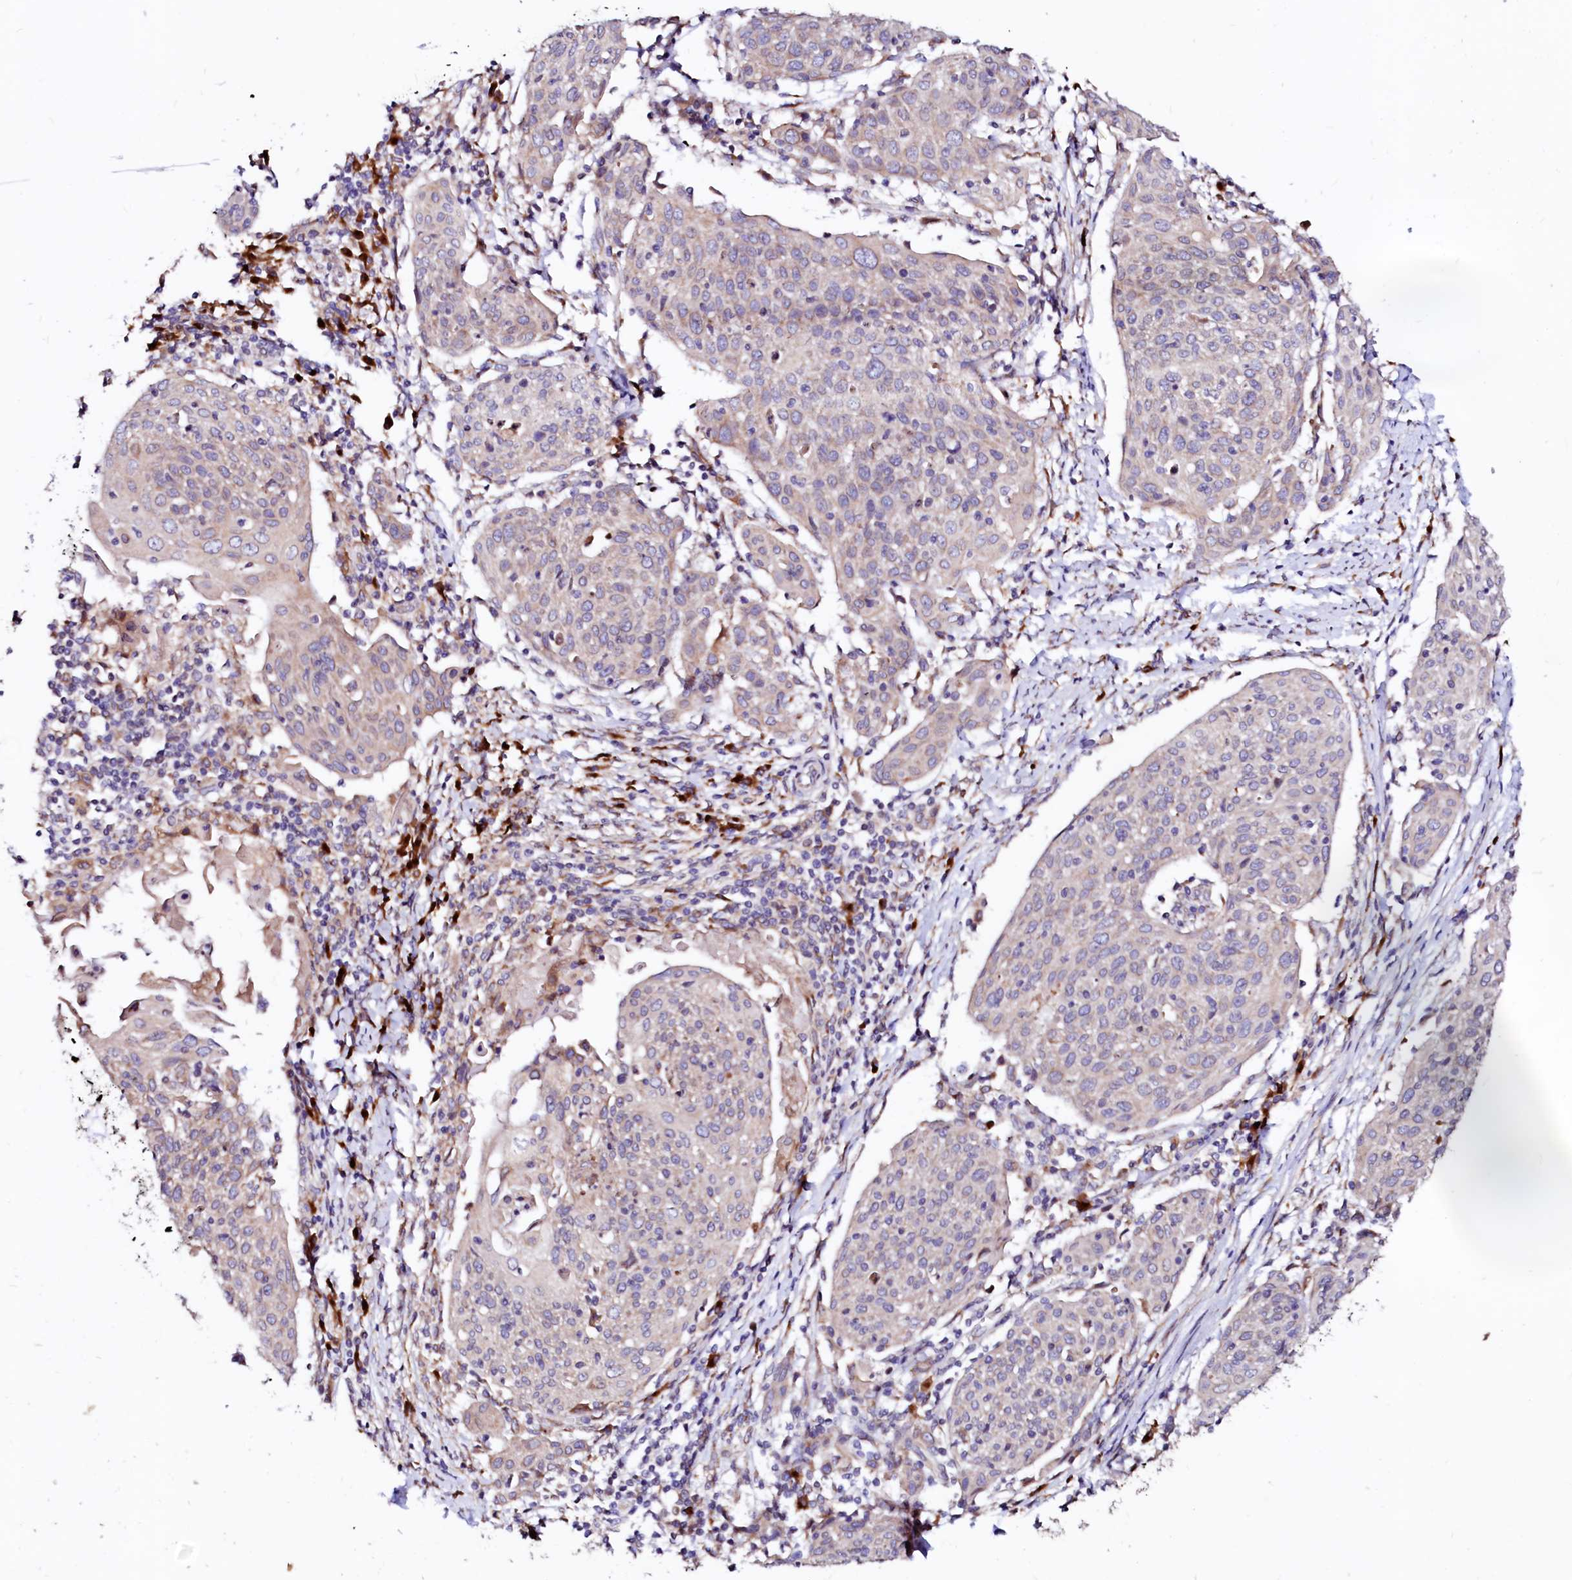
{"staining": {"intensity": "moderate", "quantity": "25%-75%", "location": "cytoplasmic/membranous"}, "tissue": "cervical cancer", "cell_type": "Tumor cells", "image_type": "cancer", "snomed": [{"axis": "morphology", "description": "Squamous cell carcinoma, NOS"}, {"axis": "topography", "description": "Cervix"}], "caption": "Cervical cancer stained with a protein marker shows moderate staining in tumor cells.", "gene": "LMAN1", "patient": {"sex": "female", "age": 67}}